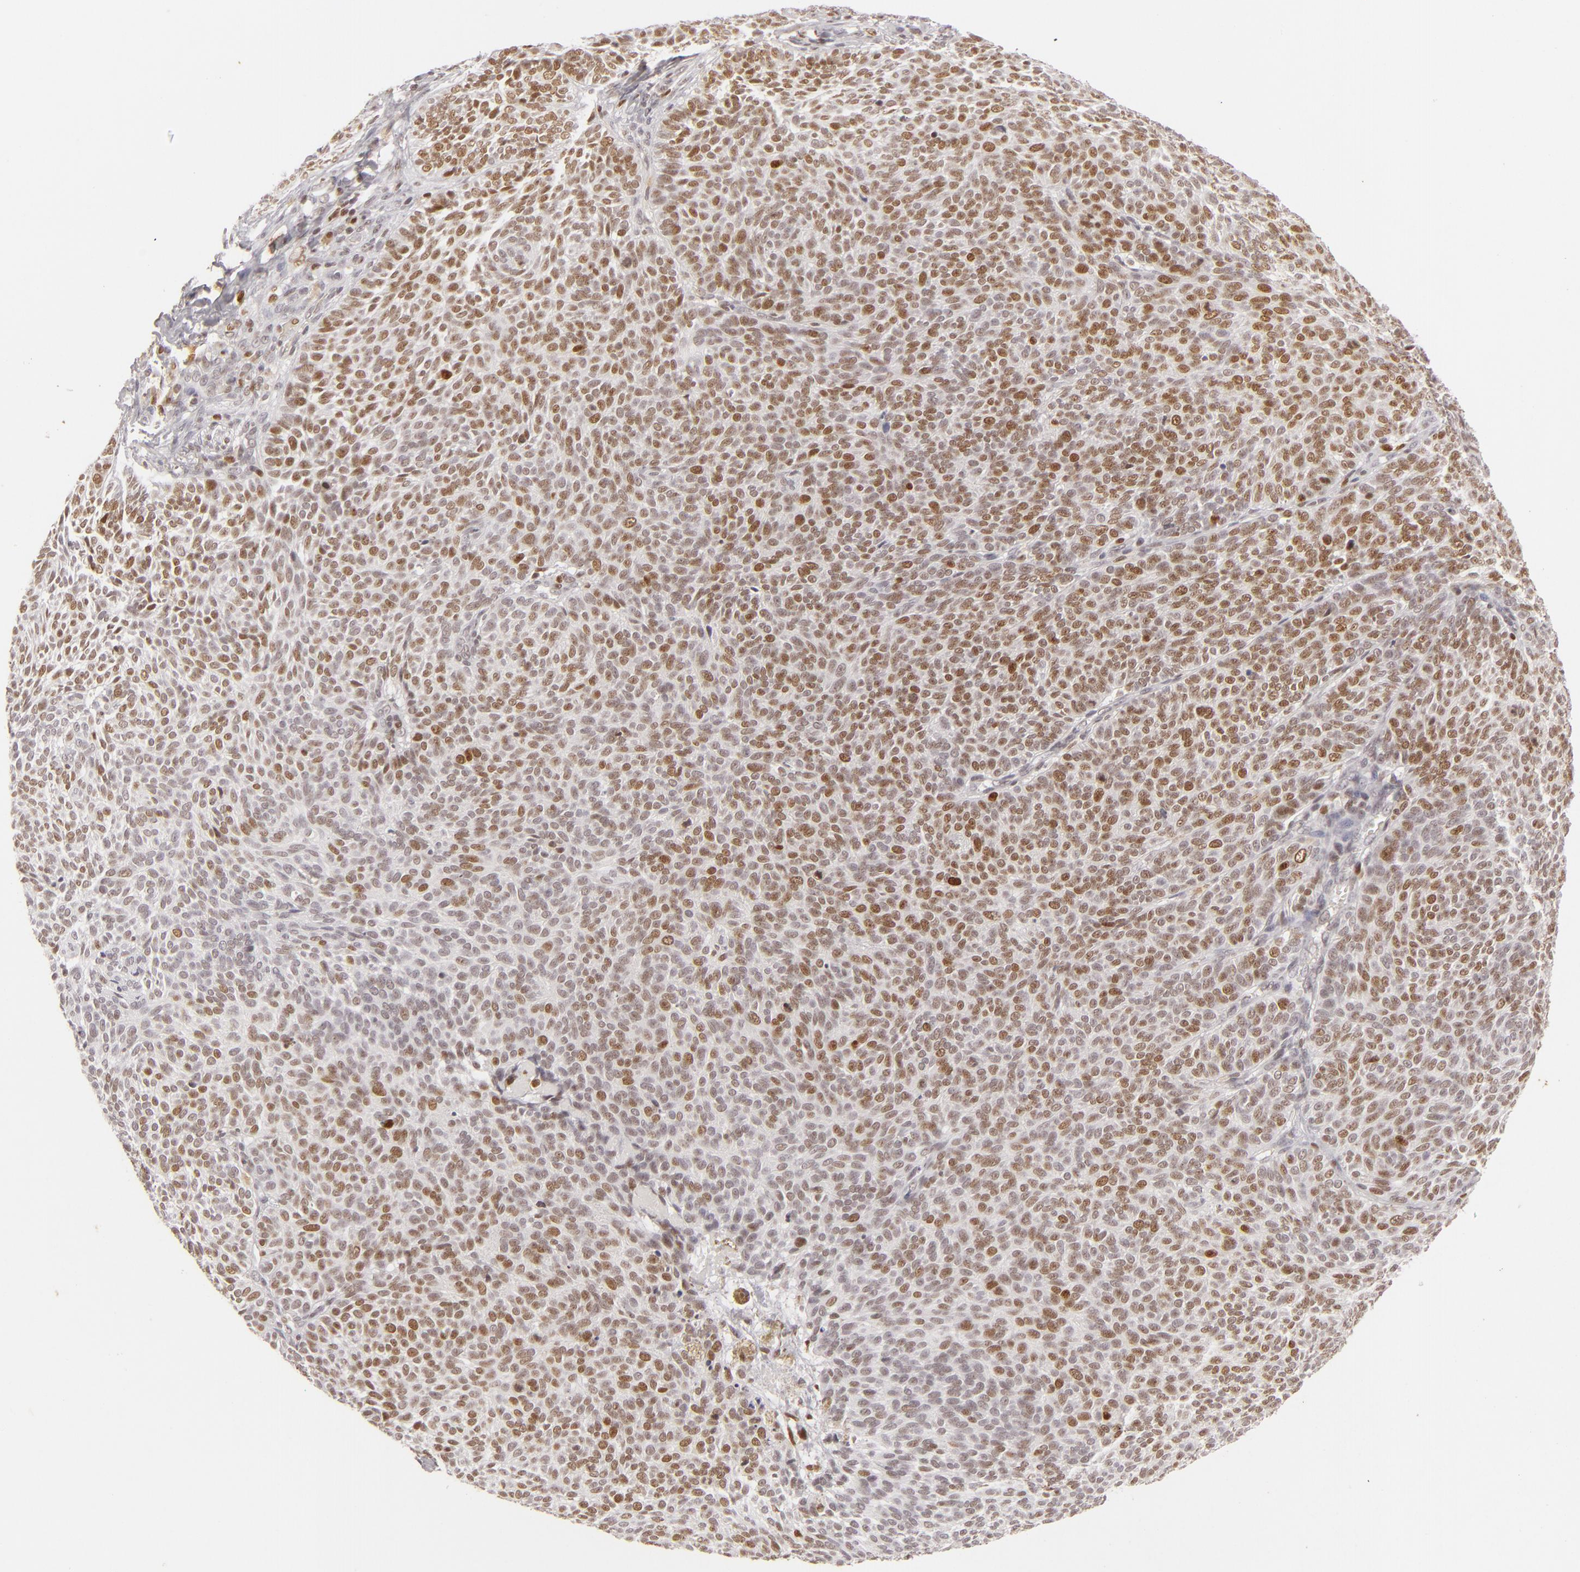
{"staining": {"intensity": "moderate", "quantity": ">75%", "location": "nuclear"}, "tissue": "skin cancer", "cell_type": "Tumor cells", "image_type": "cancer", "snomed": [{"axis": "morphology", "description": "Basal cell carcinoma"}, {"axis": "topography", "description": "Skin"}], "caption": "This micrograph displays skin cancer stained with IHC to label a protein in brown. The nuclear of tumor cells show moderate positivity for the protein. Nuclei are counter-stained blue.", "gene": "FEN1", "patient": {"sex": "male", "age": 63}}